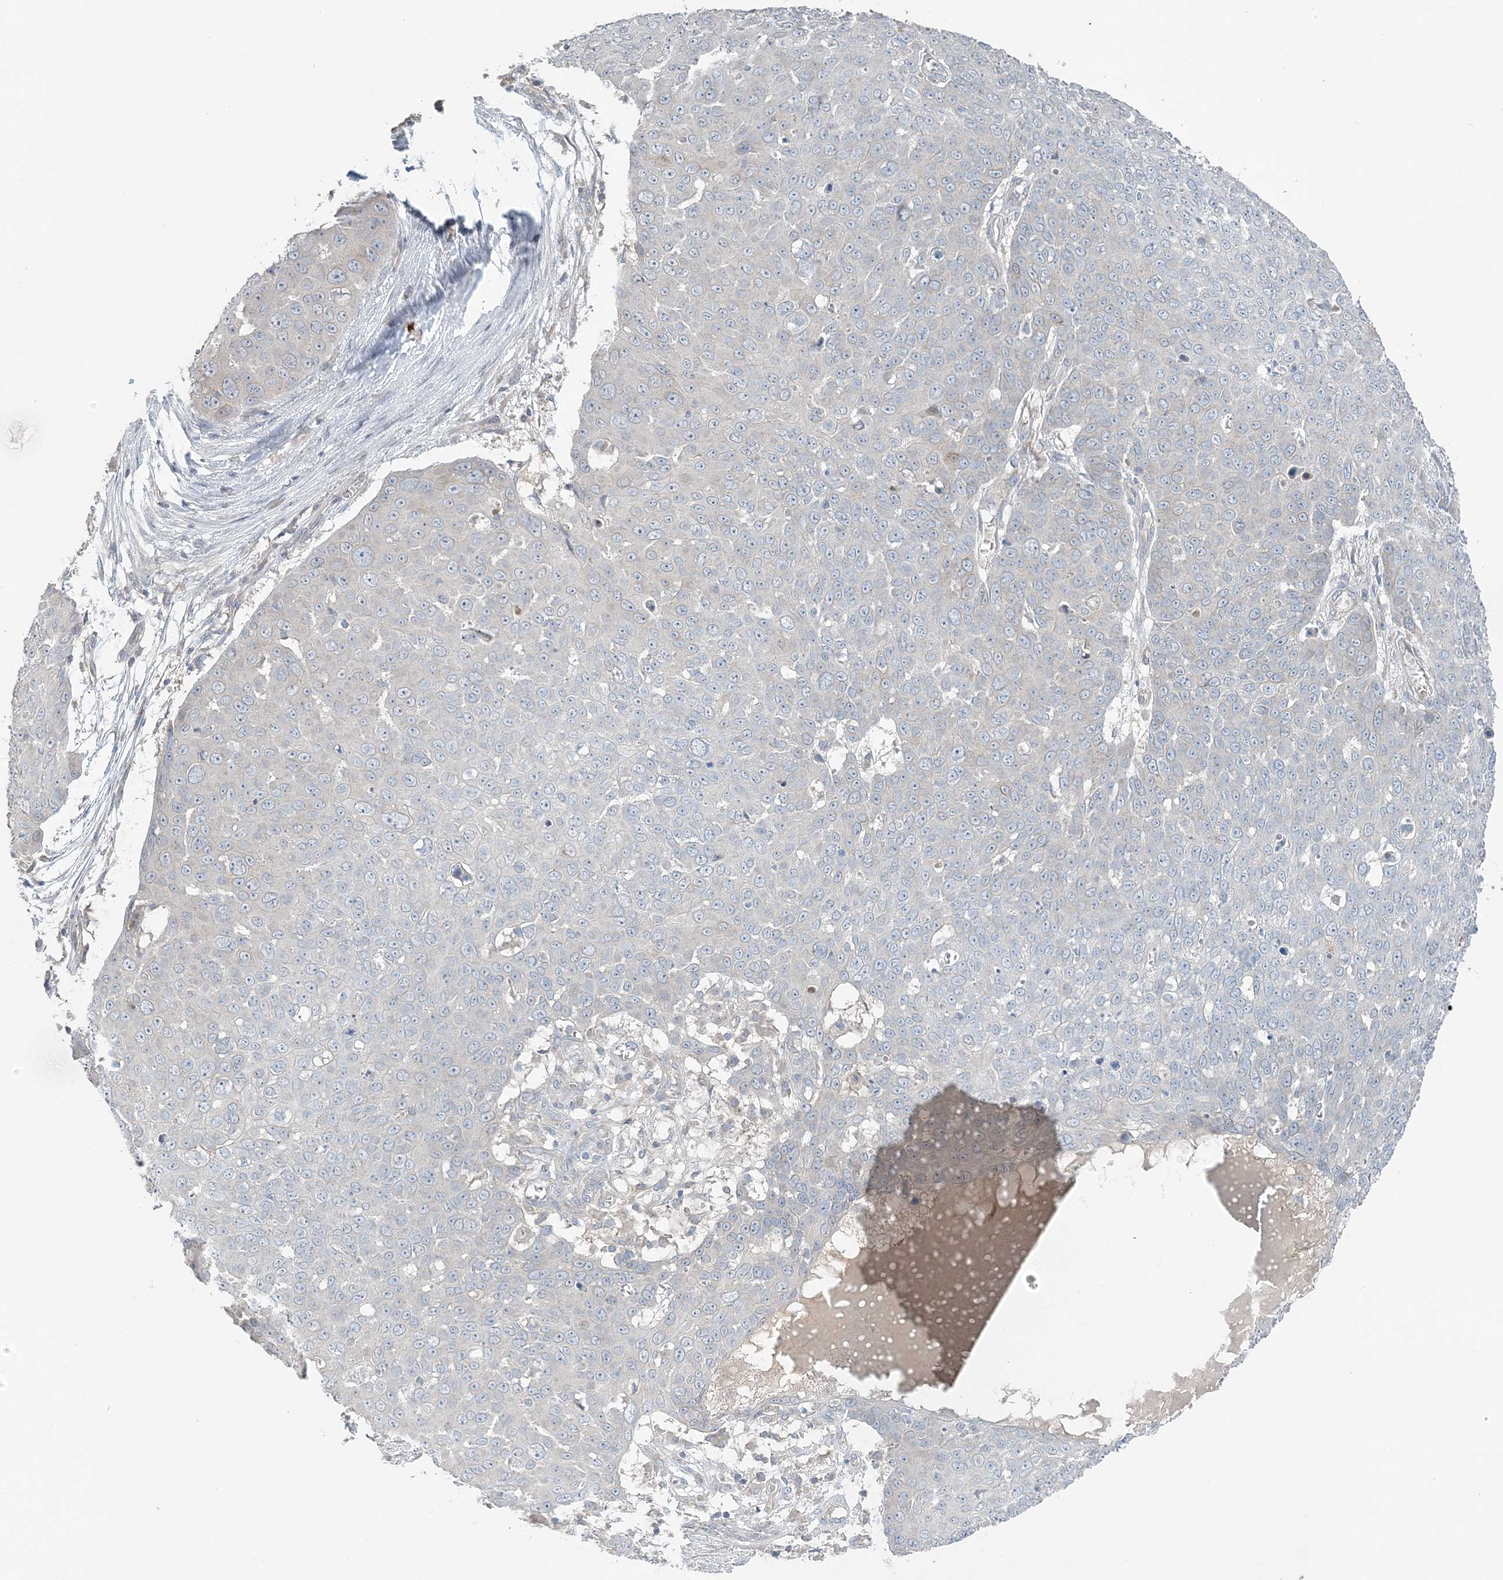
{"staining": {"intensity": "negative", "quantity": "none", "location": "none"}, "tissue": "skin cancer", "cell_type": "Tumor cells", "image_type": "cancer", "snomed": [{"axis": "morphology", "description": "Squamous cell carcinoma, NOS"}, {"axis": "topography", "description": "Skin"}], "caption": "Image shows no significant protein expression in tumor cells of squamous cell carcinoma (skin).", "gene": "SLC4A10", "patient": {"sex": "male", "age": 71}}